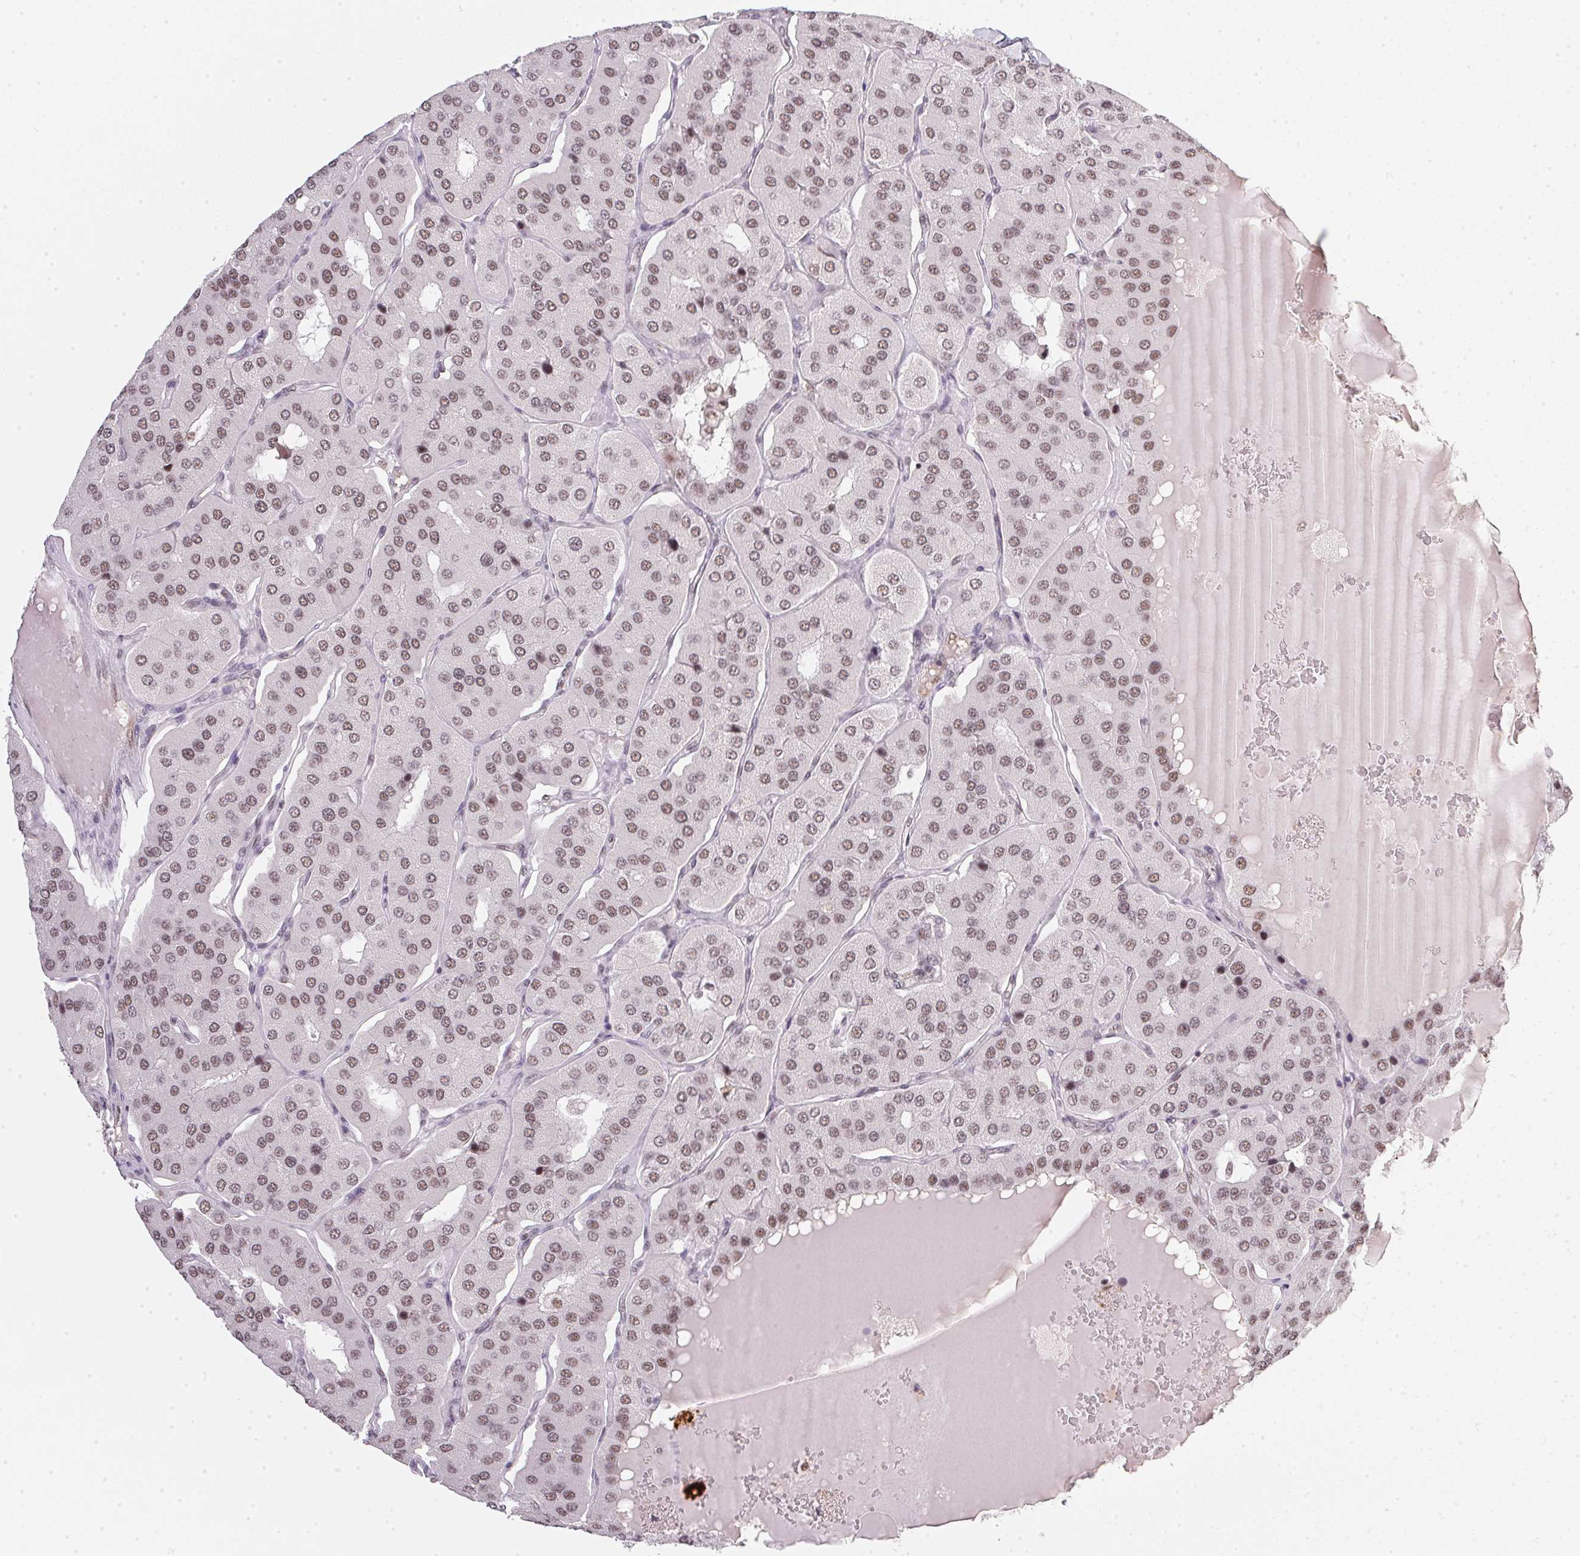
{"staining": {"intensity": "moderate", "quantity": ">75%", "location": "nuclear"}, "tissue": "parathyroid gland", "cell_type": "Glandular cells", "image_type": "normal", "snomed": [{"axis": "morphology", "description": "Normal tissue, NOS"}, {"axis": "morphology", "description": "Adenoma, NOS"}, {"axis": "topography", "description": "Parathyroid gland"}], "caption": "Parathyroid gland stained with DAB (3,3'-diaminobenzidine) IHC displays medium levels of moderate nuclear expression in approximately >75% of glandular cells. The staining is performed using DAB brown chromogen to label protein expression. The nuclei are counter-stained blue using hematoxylin.", "gene": "SRSF7", "patient": {"sex": "female", "age": 86}}